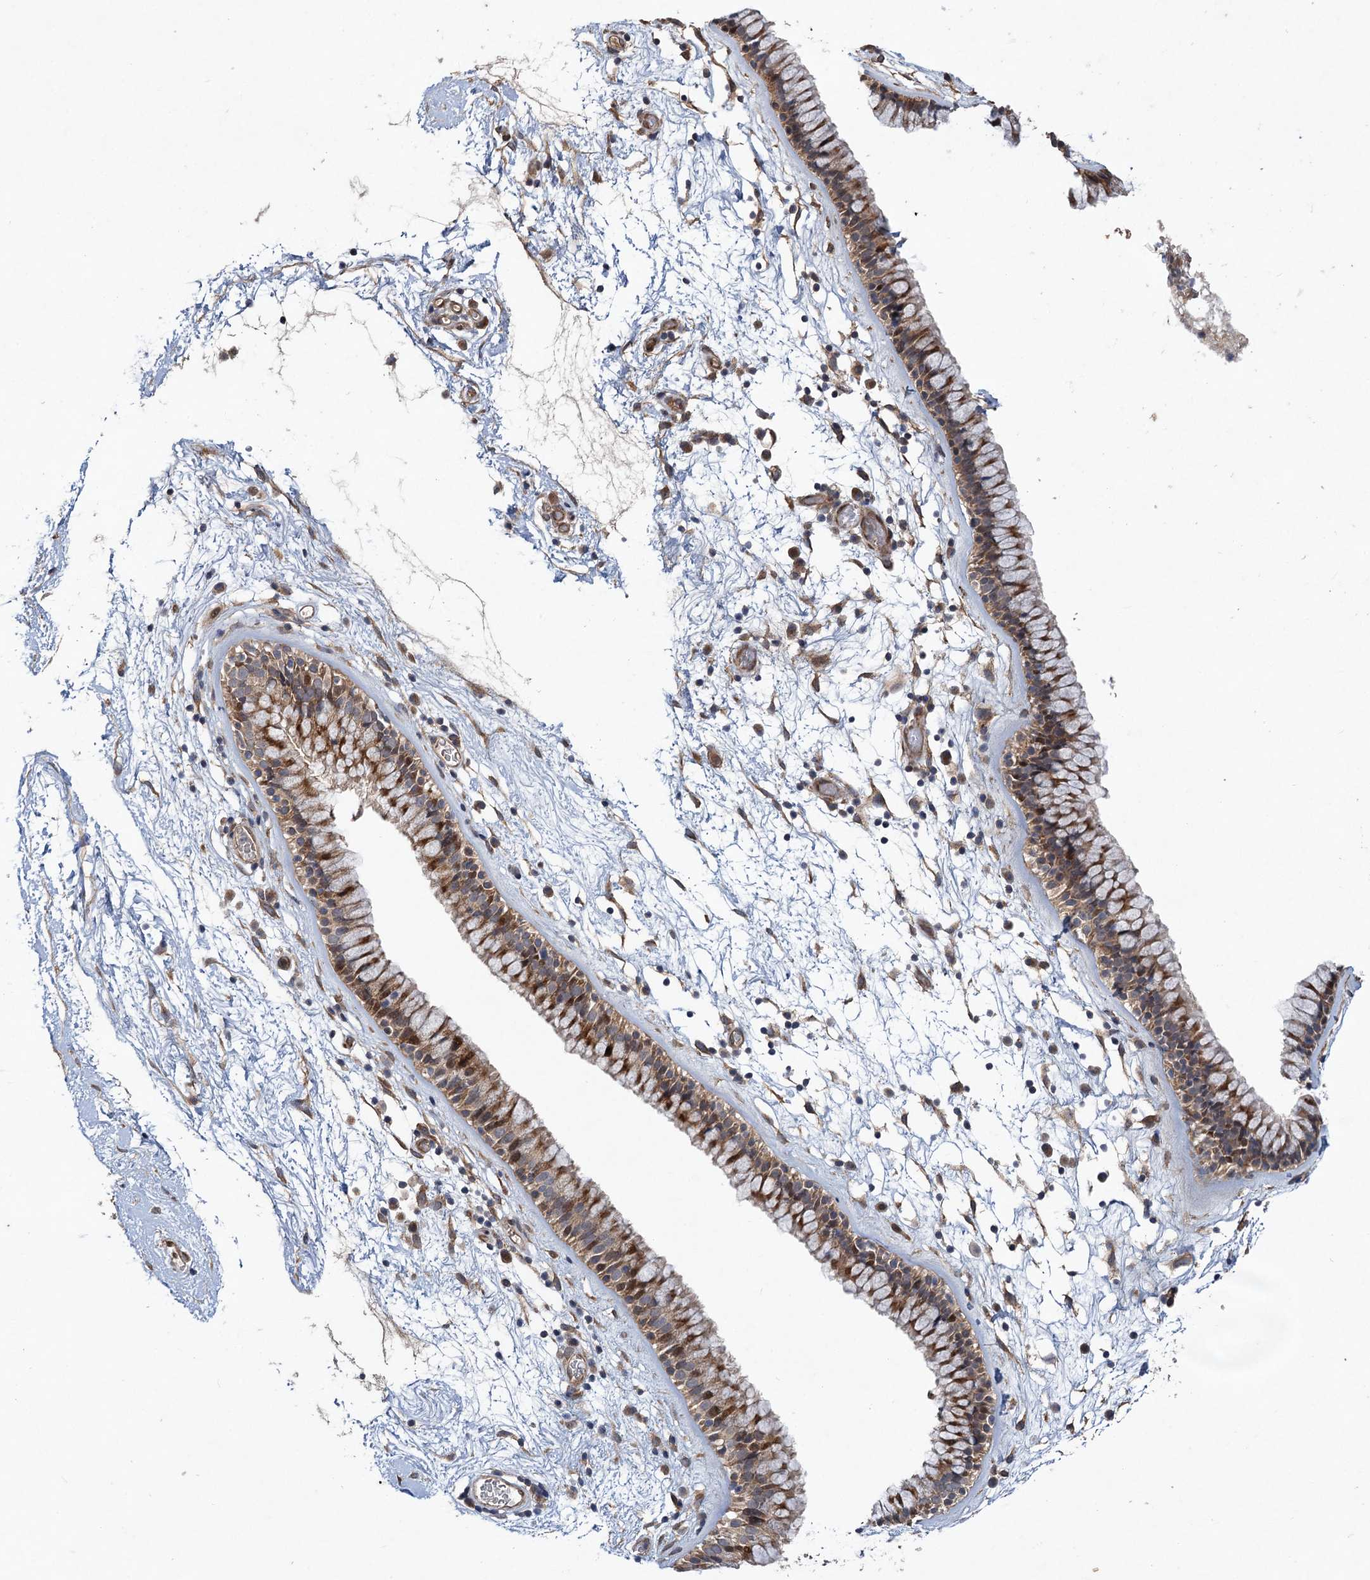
{"staining": {"intensity": "moderate", "quantity": ">75%", "location": "cytoplasmic/membranous"}, "tissue": "nasopharynx", "cell_type": "Respiratory epithelial cells", "image_type": "normal", "snomed": [{"axis": "morphology", "description": "Normal tissue, NOS"}, {"axis": "morphology", "description": "Inflammation, NOS"}, {"axis": "topography", "description": "Nasopharynx"}], "caption": "High-magnification brightfield microscopy of unremarkable nasopharynx stained with DAB (brown) and counterstained with hematoxylin (blue). respiratory epithelial cells exhibit moderate cytoplasmic/membranous staining is seen in approximately>75% of cells.", "gene": "NUDT22", "patient": {"sex": "male", "age": 48}}